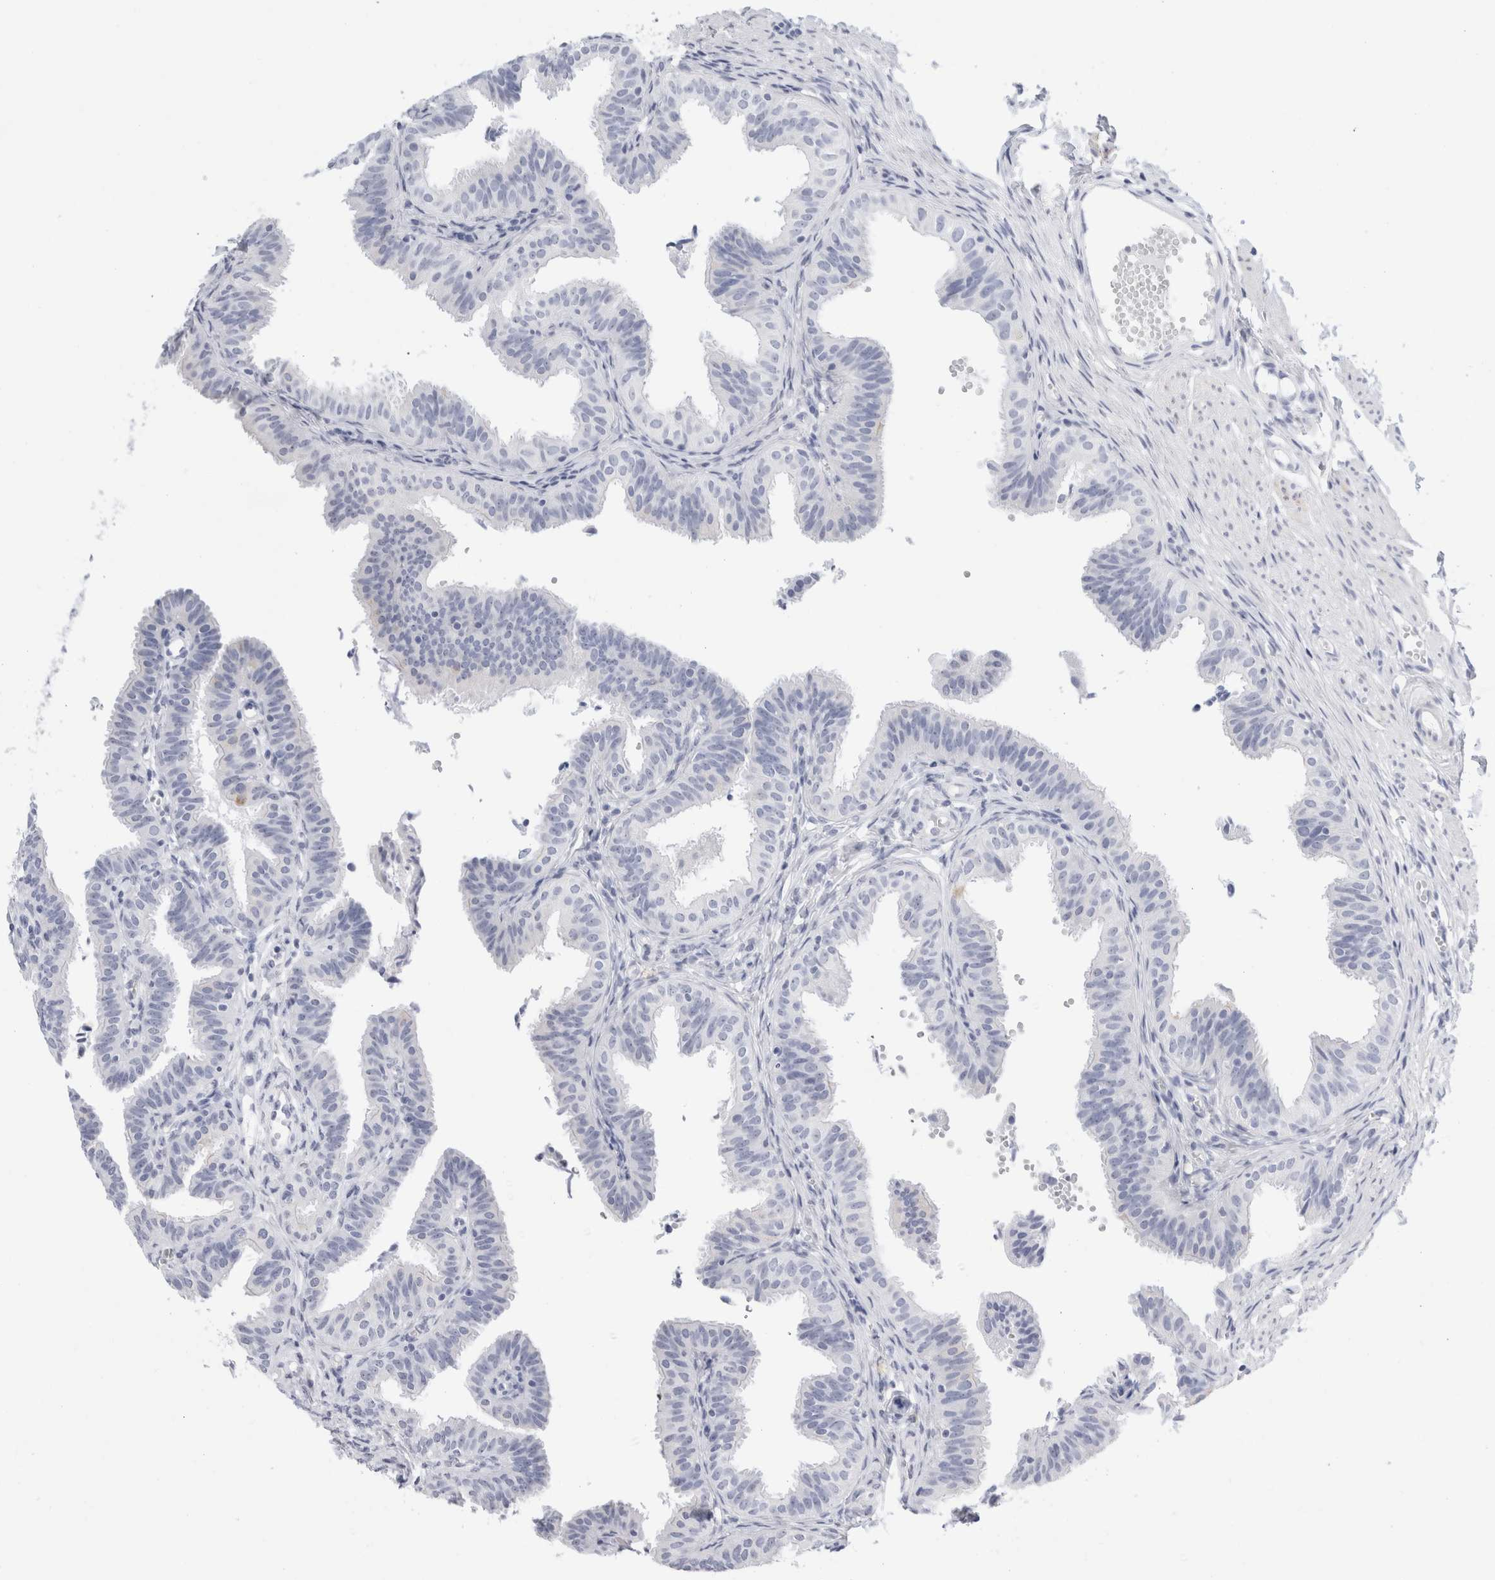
{"staining": {"intensity": "negative", "quantity": "none", "location": "none"}, "tissue": "fallopian tube", "cell_type": "Glandular cells", "image_type": "normal", "snomed": [{"axis": "morphology", "description": "Normal tissue, NOS"}, {"axis": "topography", "description": "Fallopian tube"}], "caption": "A high-resolution micrograph shows immunohistochemistry (IHC) staining of normal fallopian tube, which demonstrates no significant staining in glandular cells.", "gene": "MUC15", "patient": {"sex": "female", "age": 35}}